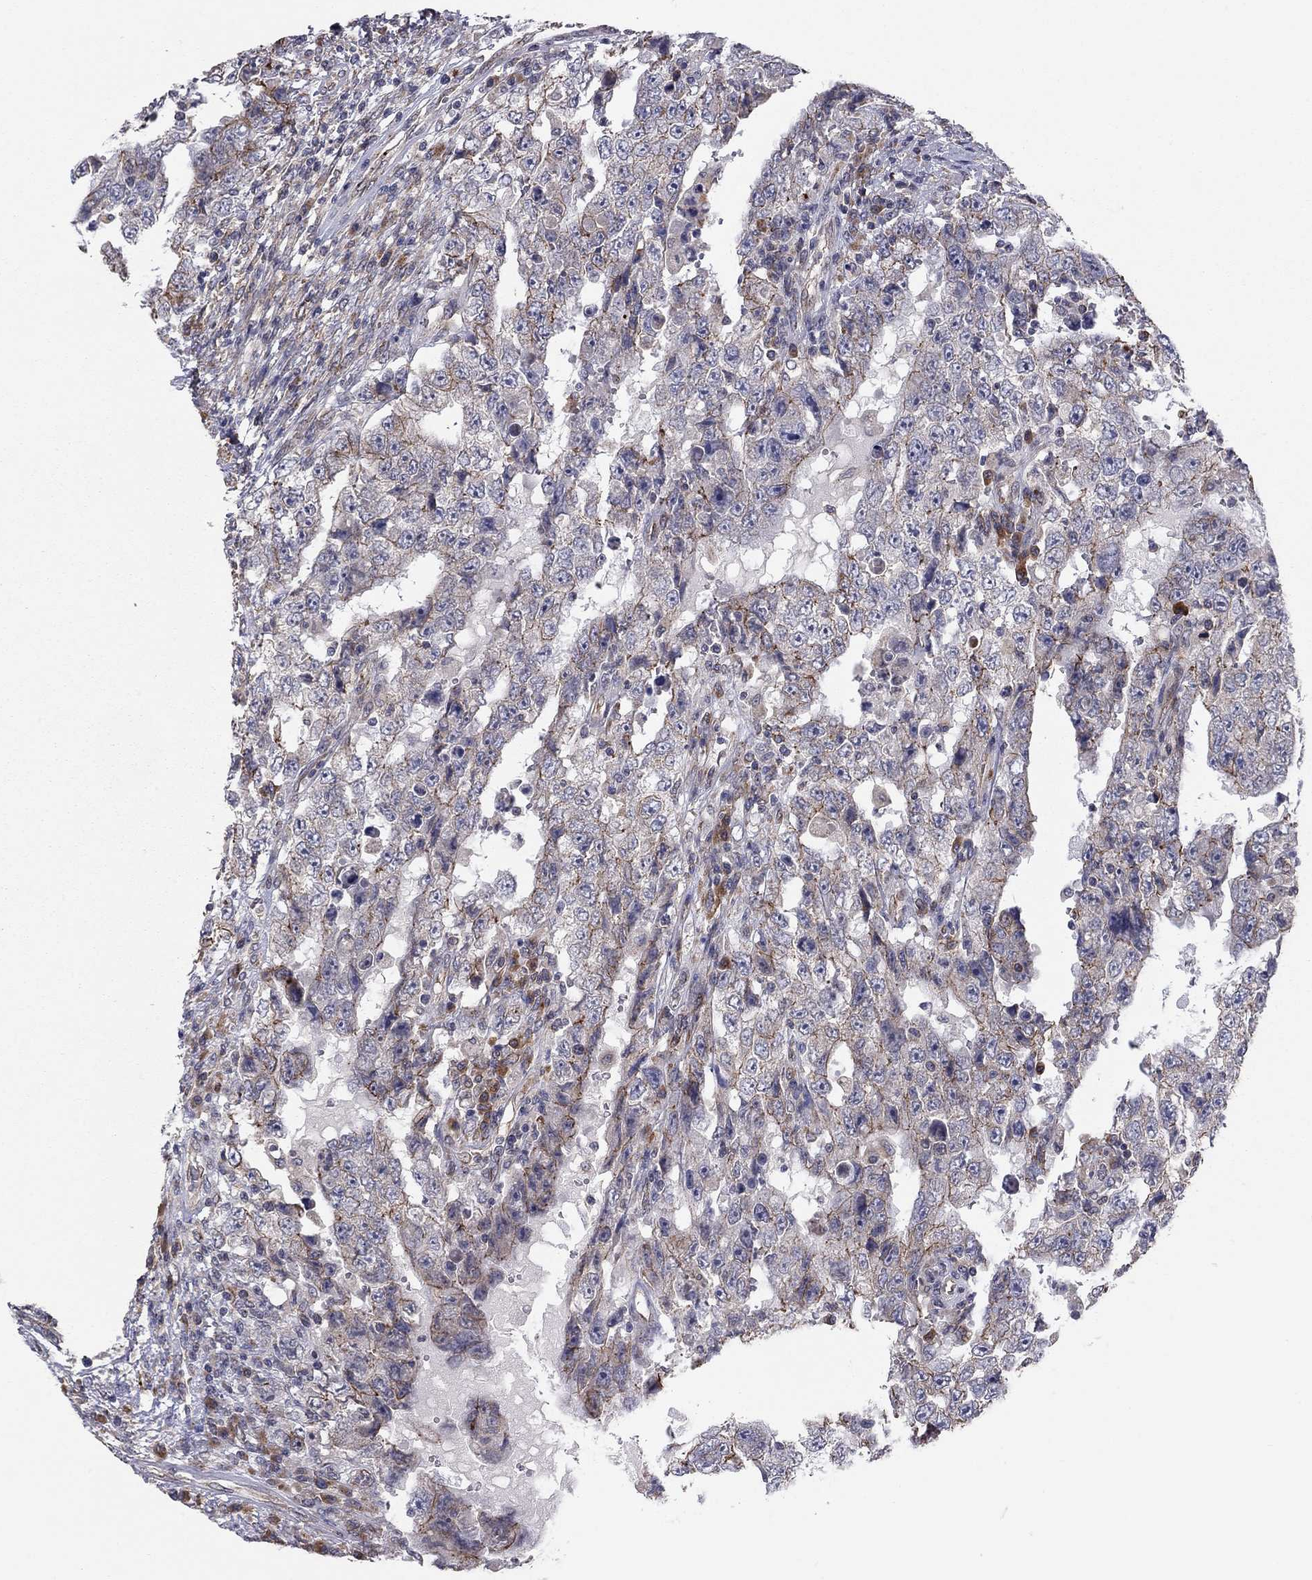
{"staining": {"intensity": "moderate", "quantity": "<25%", "location": "cytoplasmic/membranous"}, "tissue": "testis cancer", "cell_type": "Tumor cells", "image_type": "cancer", "snomed": [{"axis": "morphology", "description": "Carcinoma, Embryonal, NOS"}, {"axis": "topography", "description": "Testis"}], "caption": "Moderate cytoplasmic/membranous staining for a protein is identified in about <25% of tumor cells of embryonal carcinoma (testis) using immunohistochemistry (IHC).", "gene": "YIF1A", "patient": {"sex": "male", "age": 26}}